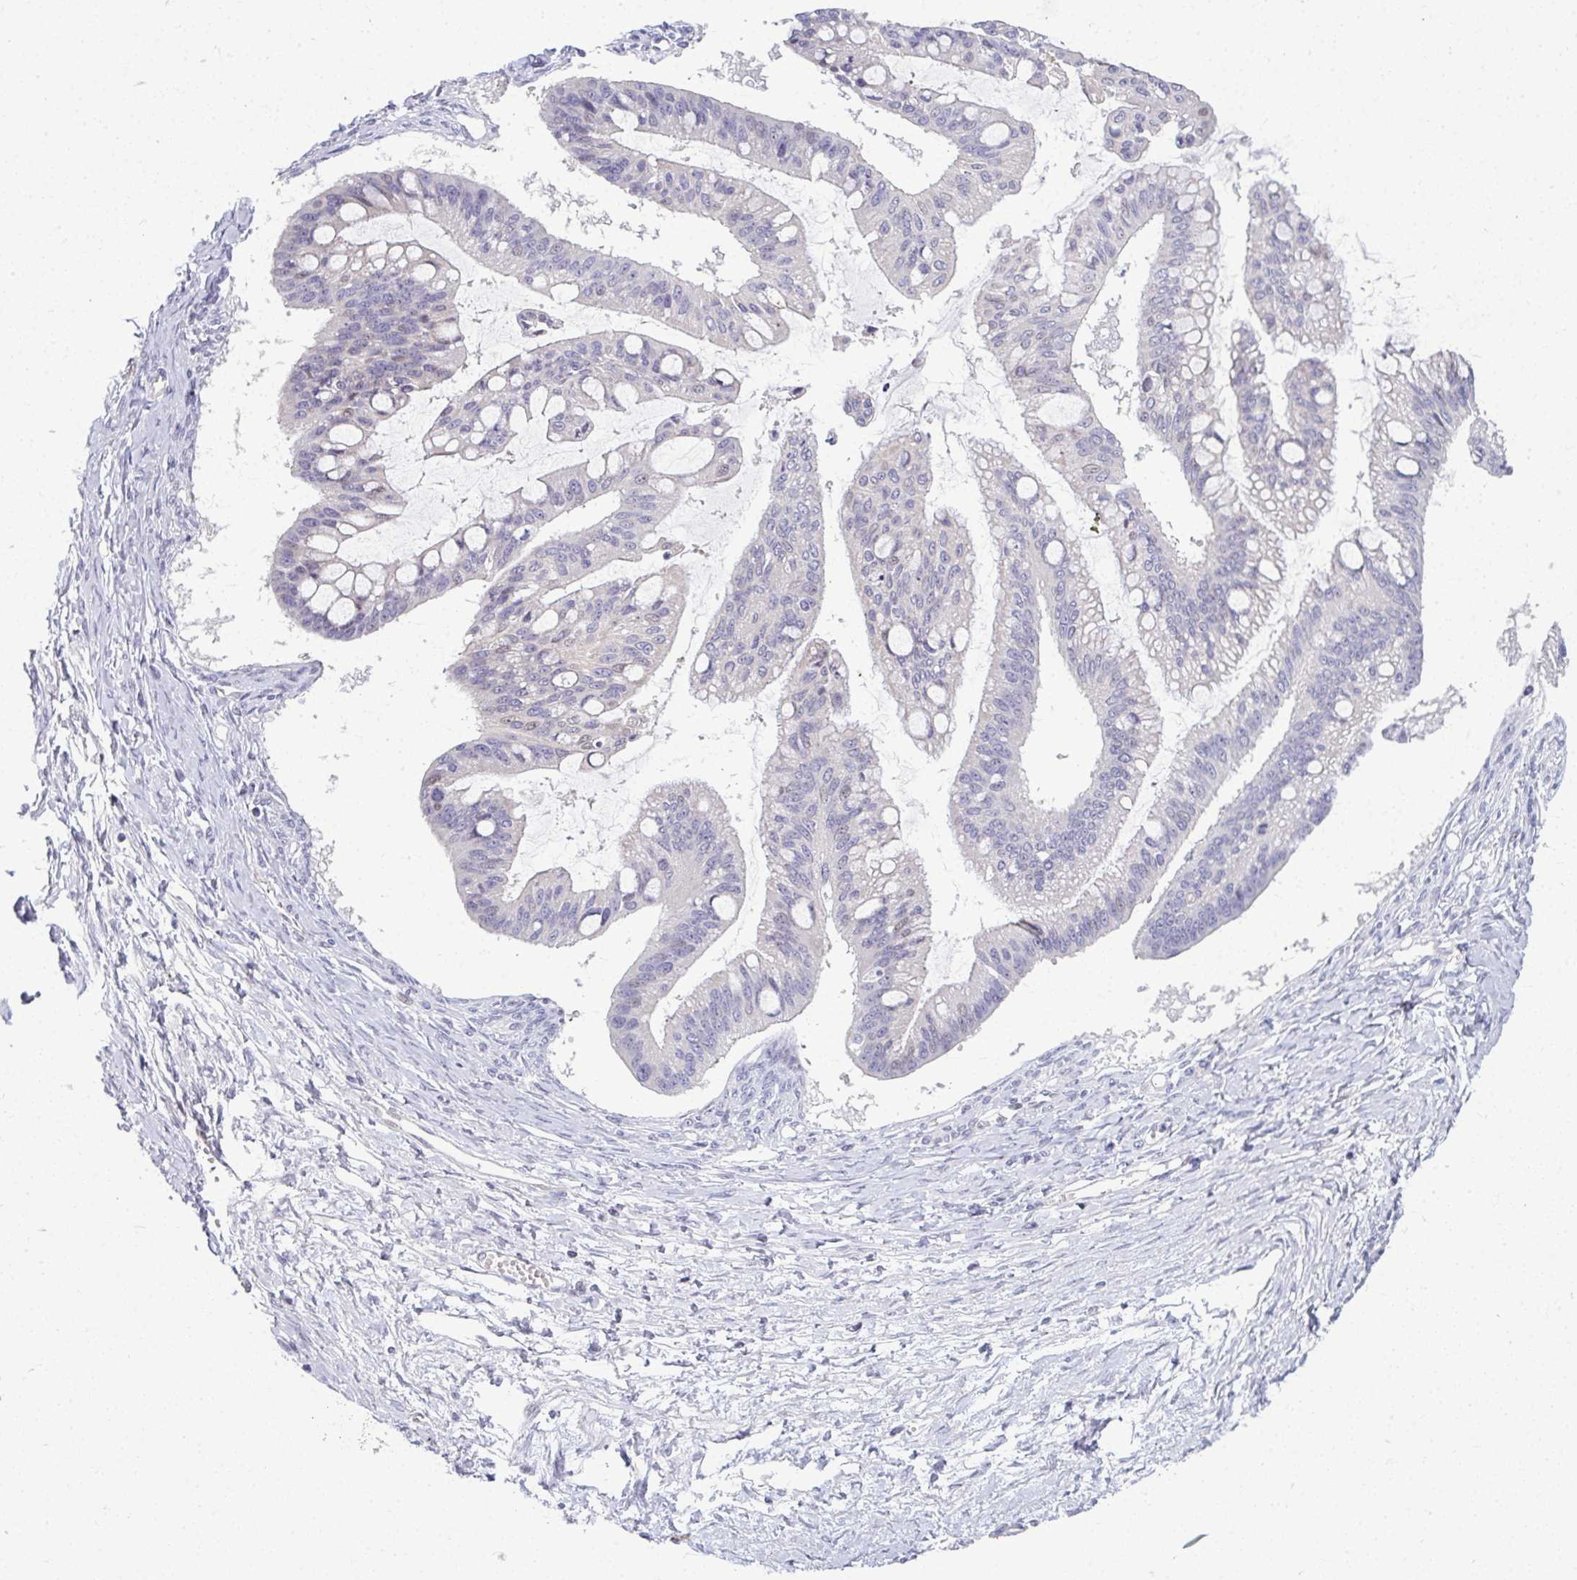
{"staining": {"intensity": "negative", "quantity": "none", "location": "none"}, "tissue": "ovarian cancer", "cell_type": "Tumor cells", "image_type": "cancer", "snomed": [{"axis": "morphology", "description": "Cystadenocarcinoma, mucinous, NOS"}, {"axis": "topography", "description": "Ovary"}], "caption": "Protein analysis of ovarian cancer exhibits no significant staining in tumor cells. (Brightfield microscopy of DAB (3,3'-diaminobenzidine) IHC at high magnification).", "gene": "ODF1", "patient": {"sex": "female", "age": 73}}